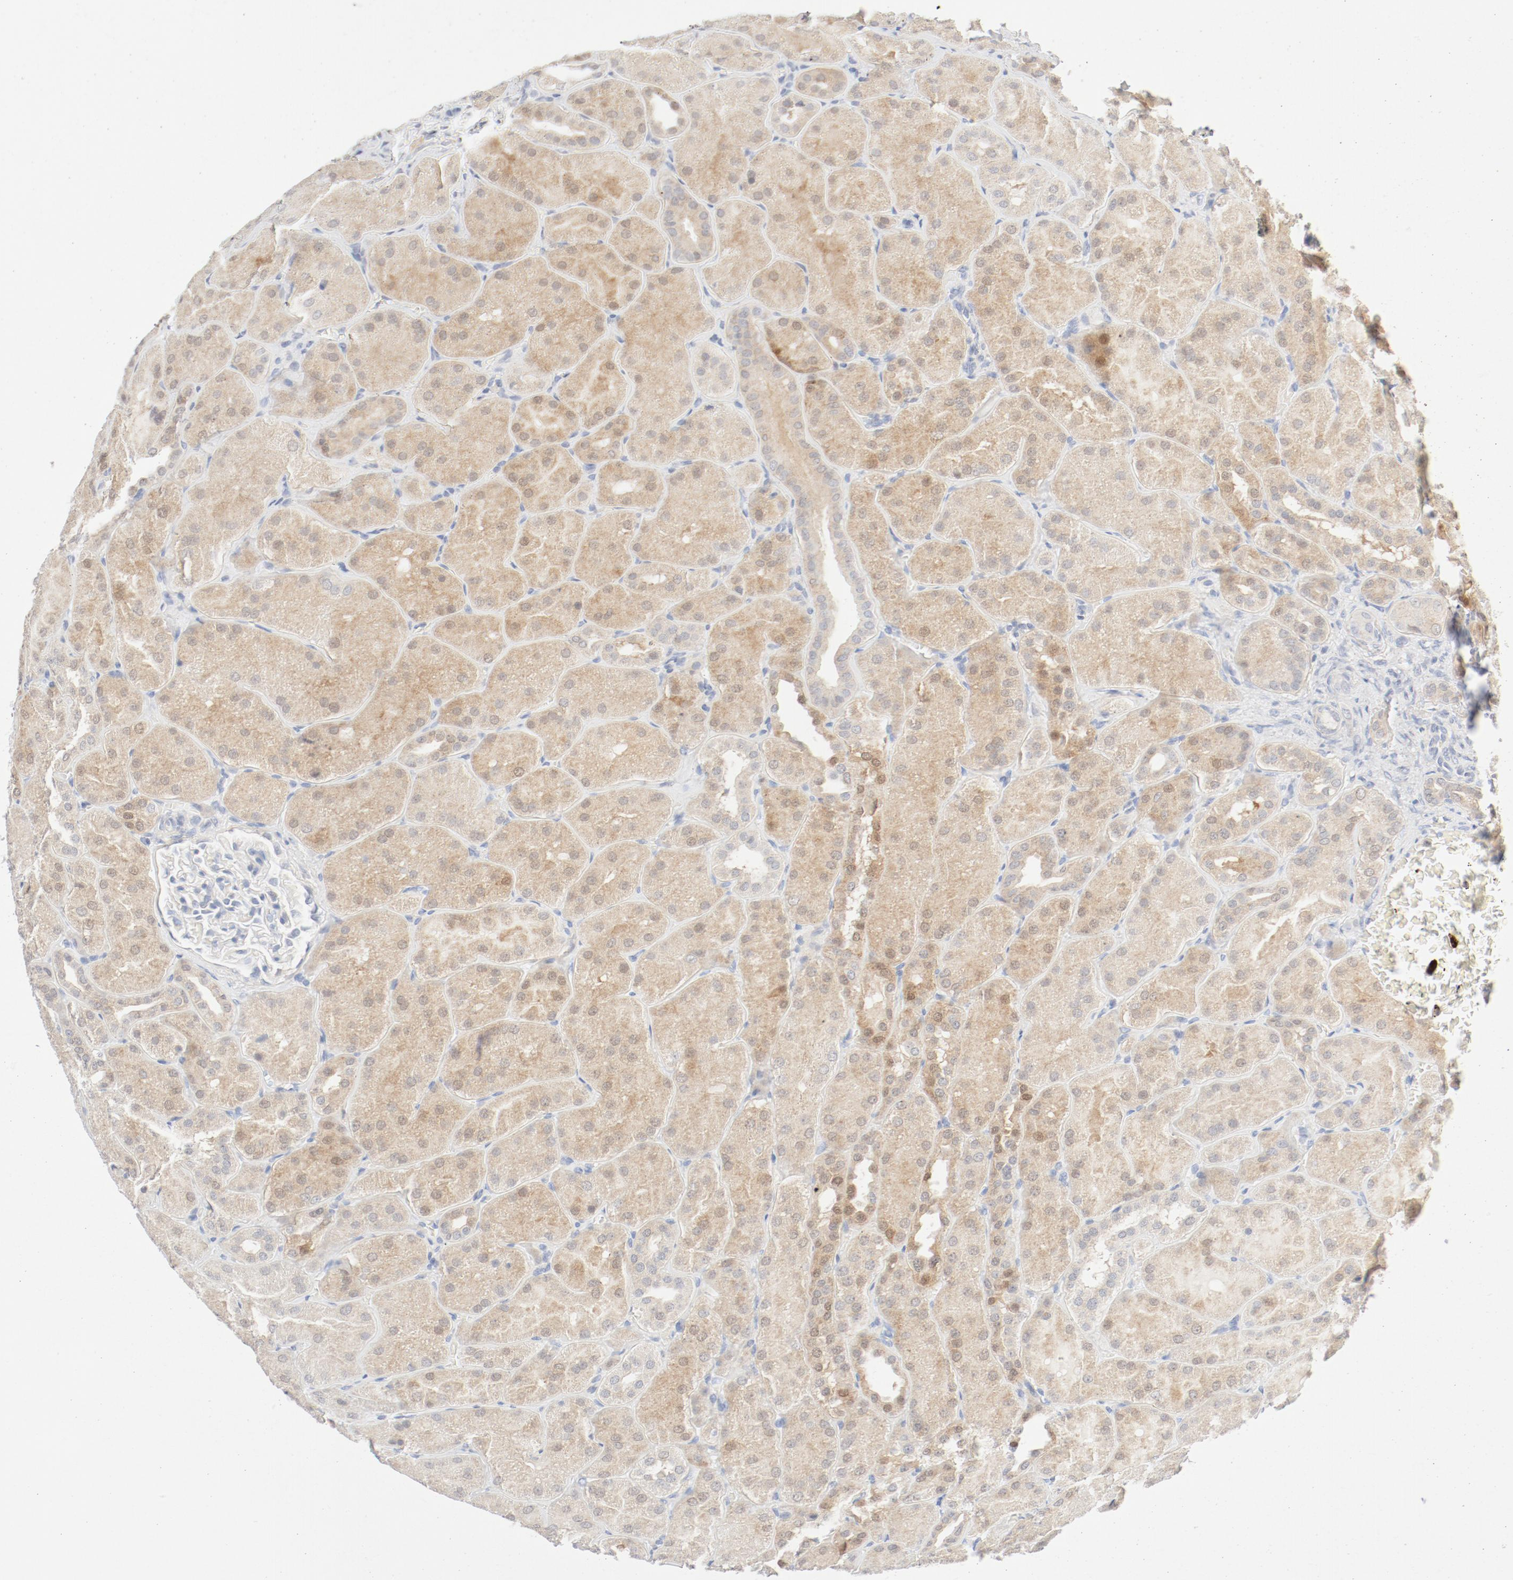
{"staining": {"intensity": "negative", "quantity": "none", "location": "none"}, "tissue": "kidney", "cell_type": "Cells in glomeruli", "image_type": "normal", "snomed": [{"axis": "morphology", "description": "Normal tissue, NOS"}, {"axis": "topography", "description": "Kidney"}], "caption": "Cells in glomeruli show no significant expression in unremarkable kidney. (DAB (3,3'-diaminobenzidine) IHC, high magnification).", "gene": "PGM1", "patient": {"sex": "male", "age": 28}}